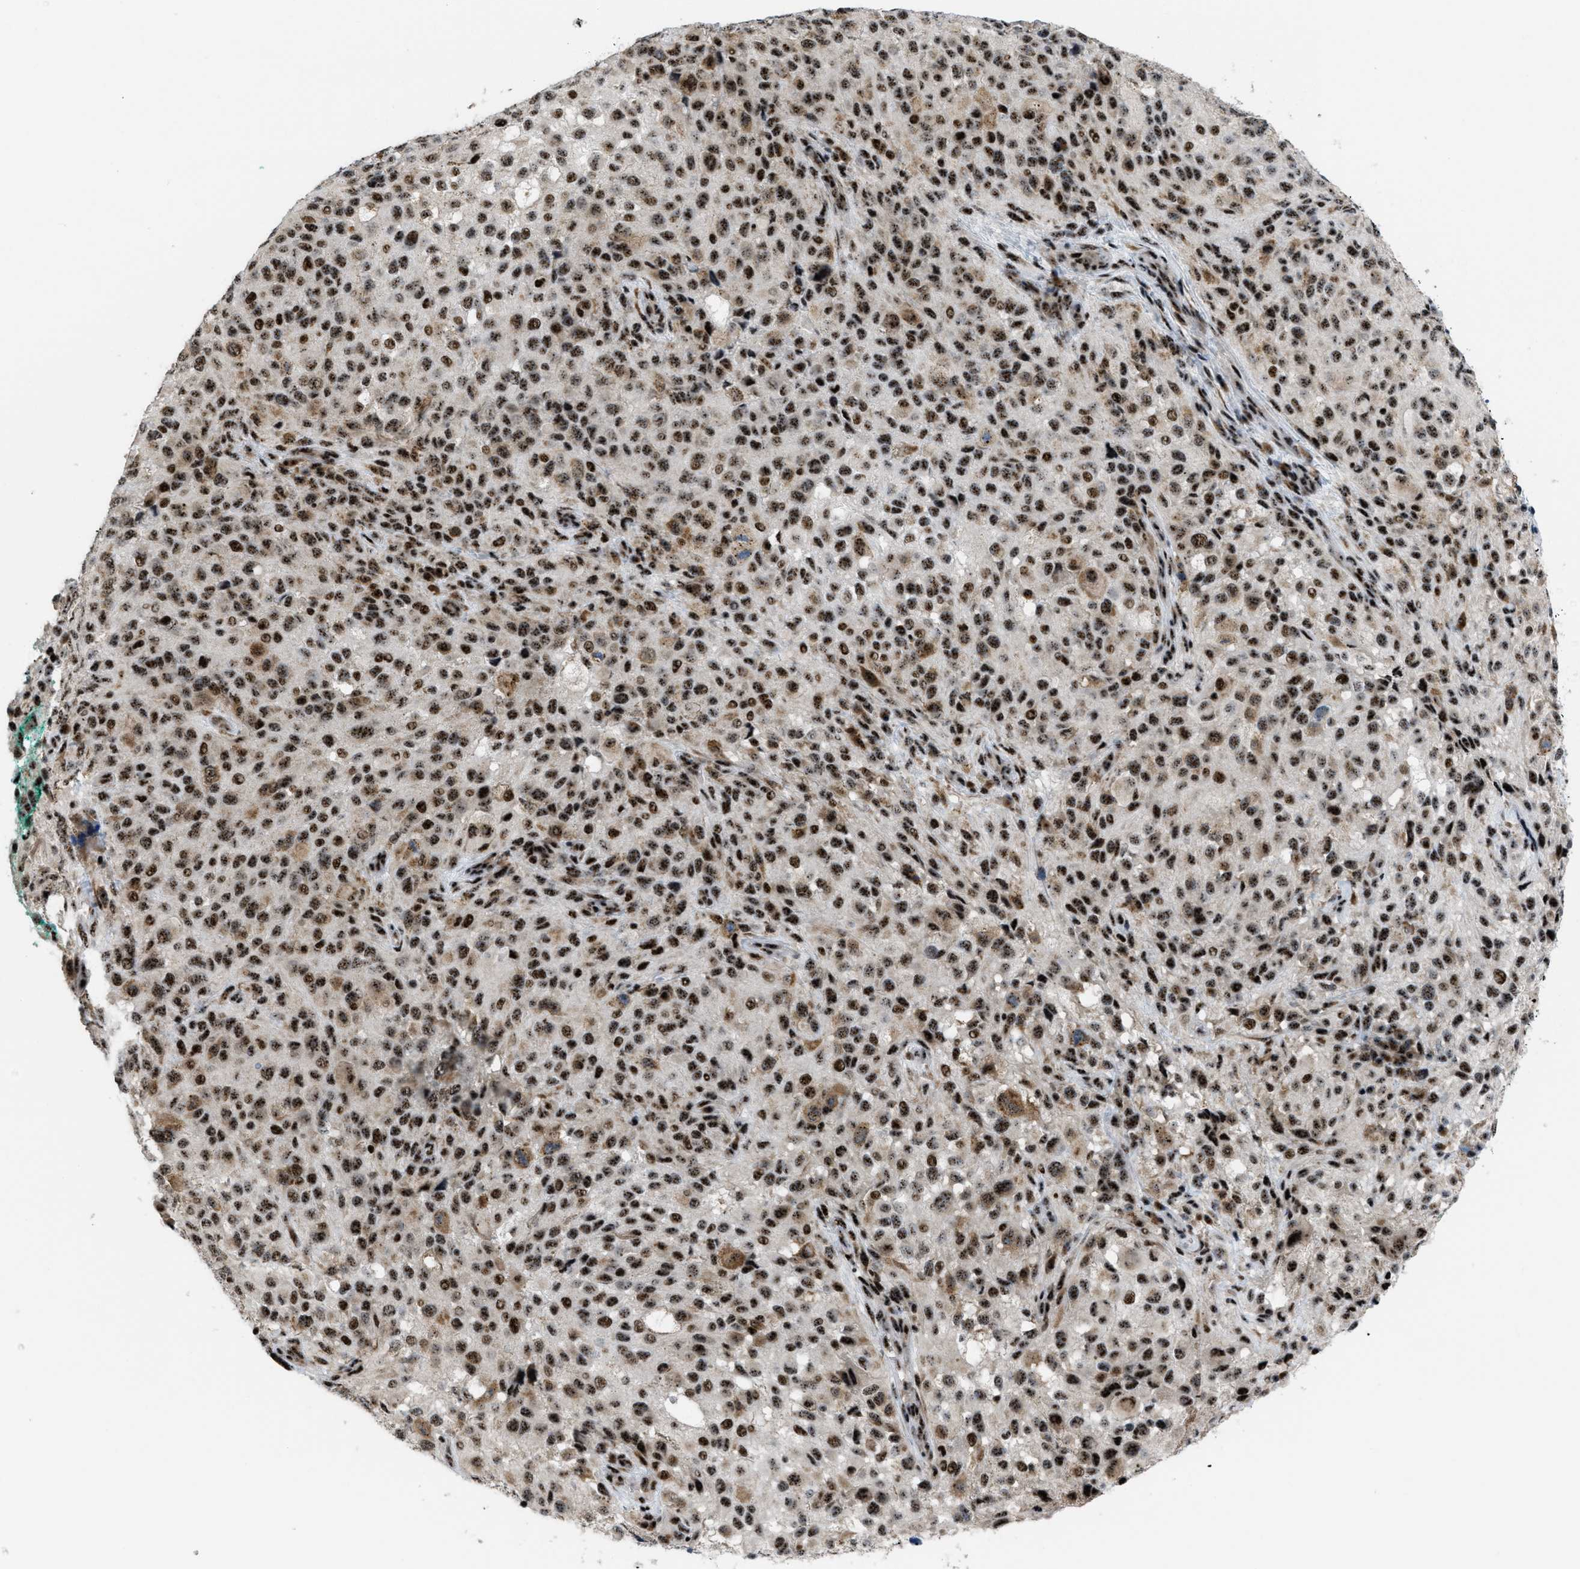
{"staining": {"intensity": "strong", "quantity": ">75%", "location": "nuclear"}, "tissue": "melanoma", "cell_type": "Tumor cells", "image_type": "cancer", "snomed": [{"axis": "morphology", "description": "Necrosis, NOS"}, {"axis": "morphology", "description": "Malignant melanoma, NOS"}, {"axis": "topography", "description": "Skin"}], "caption": "Malignant melanoma was stained to show a protein in brown. There is high levels of strong nuclear staining in about >75% of tumor cells.", "gene": "CDR2", "patient": {"sex": "female", "age": 87}}